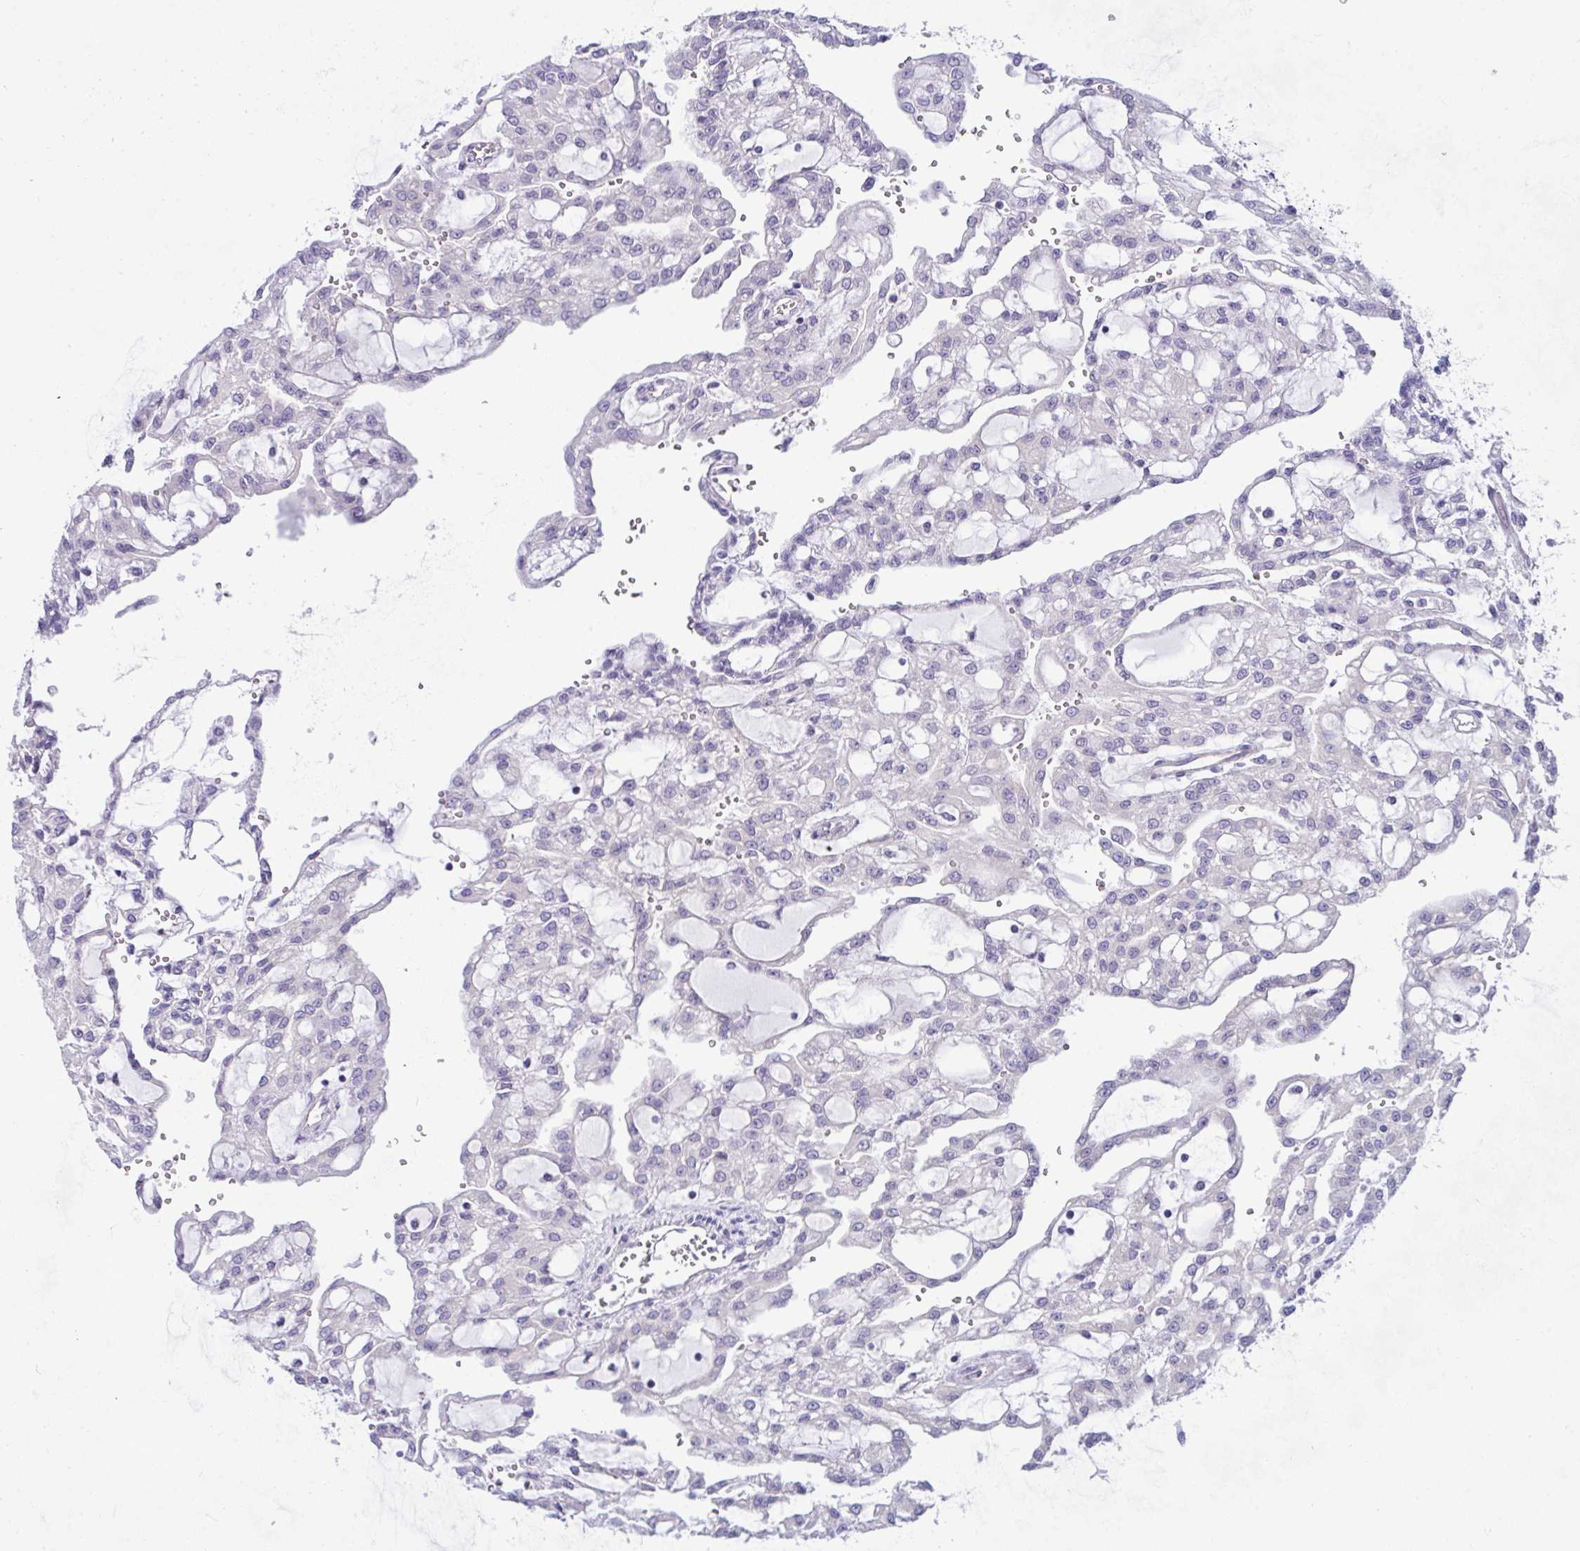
{"staining": {"intensity": "negative", "quantity": "none", "location": "none"}, "tissue": "renal cancer", "cell_type": "Tumor cells", "image_type": "cancer", "snomed": [{"axis": "morphology", "description": "Adenocarcinoma, NOS"}, {"axis": "topography", "description": "Kidney"}], "caption": "A photomicrograph of human renal cancer (adenocarcinoma) is negative for staining in tumor cells.", "gene": "NFXL1", "patient": {"sex": "male", "age": 63}}